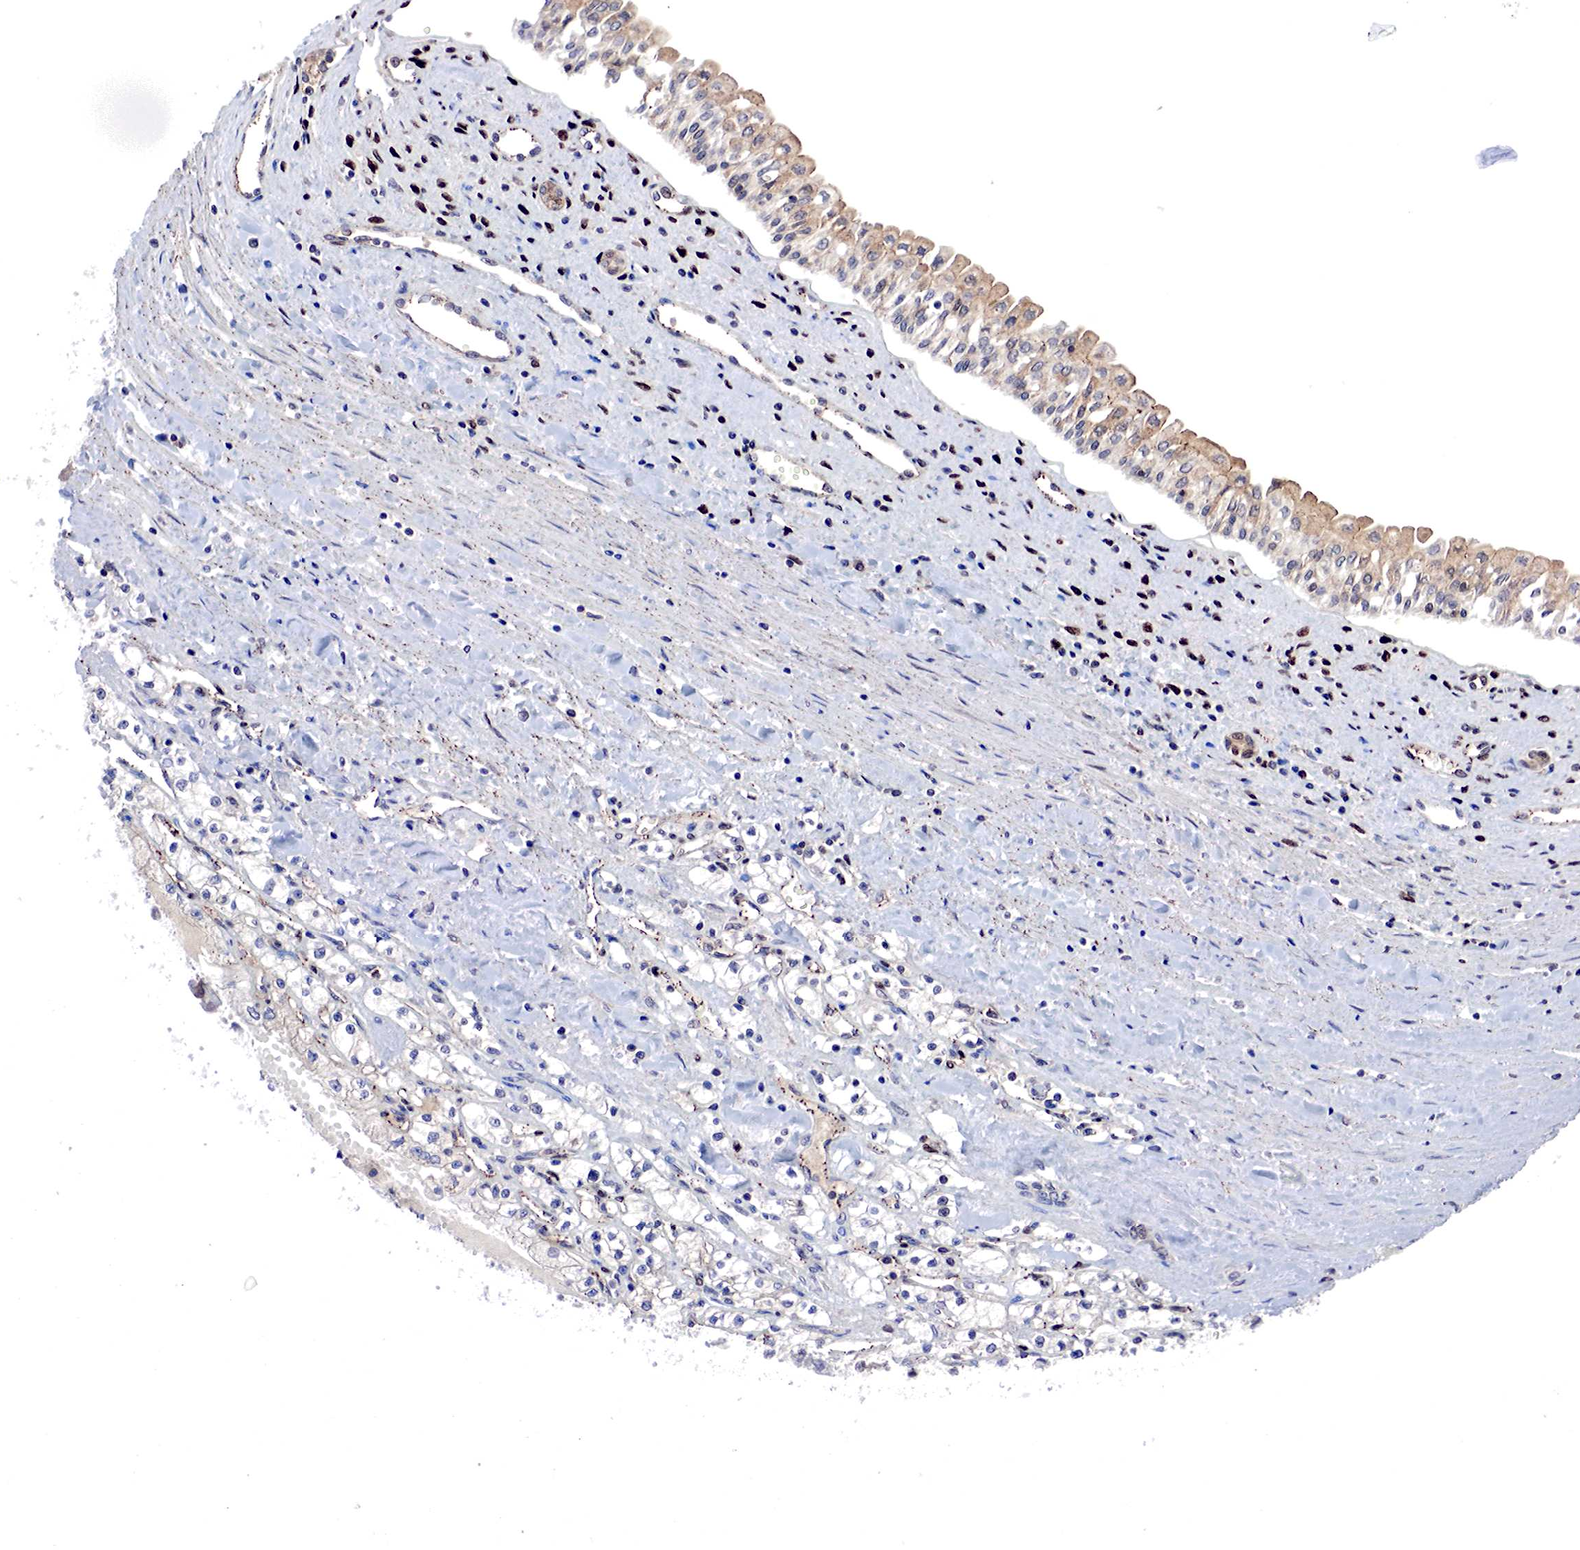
{"staining": {"intensity": "negative", "quantity": "none", "location": "none"}, "tissue": "renal cancer", "cell_type": "Tumor cells", "image_type": "cancer", "snomed": [{"axis": "morphology", "description": "Adenocarcinoma, NOS"}, {"axis": "topography", "description": "Kidney"}], "caption": "Tumor cells are negative for brown protein staining in renal adenocarcinoma.", "gene": "DACH2", "patient": {"sex": "male", "age": 56}}